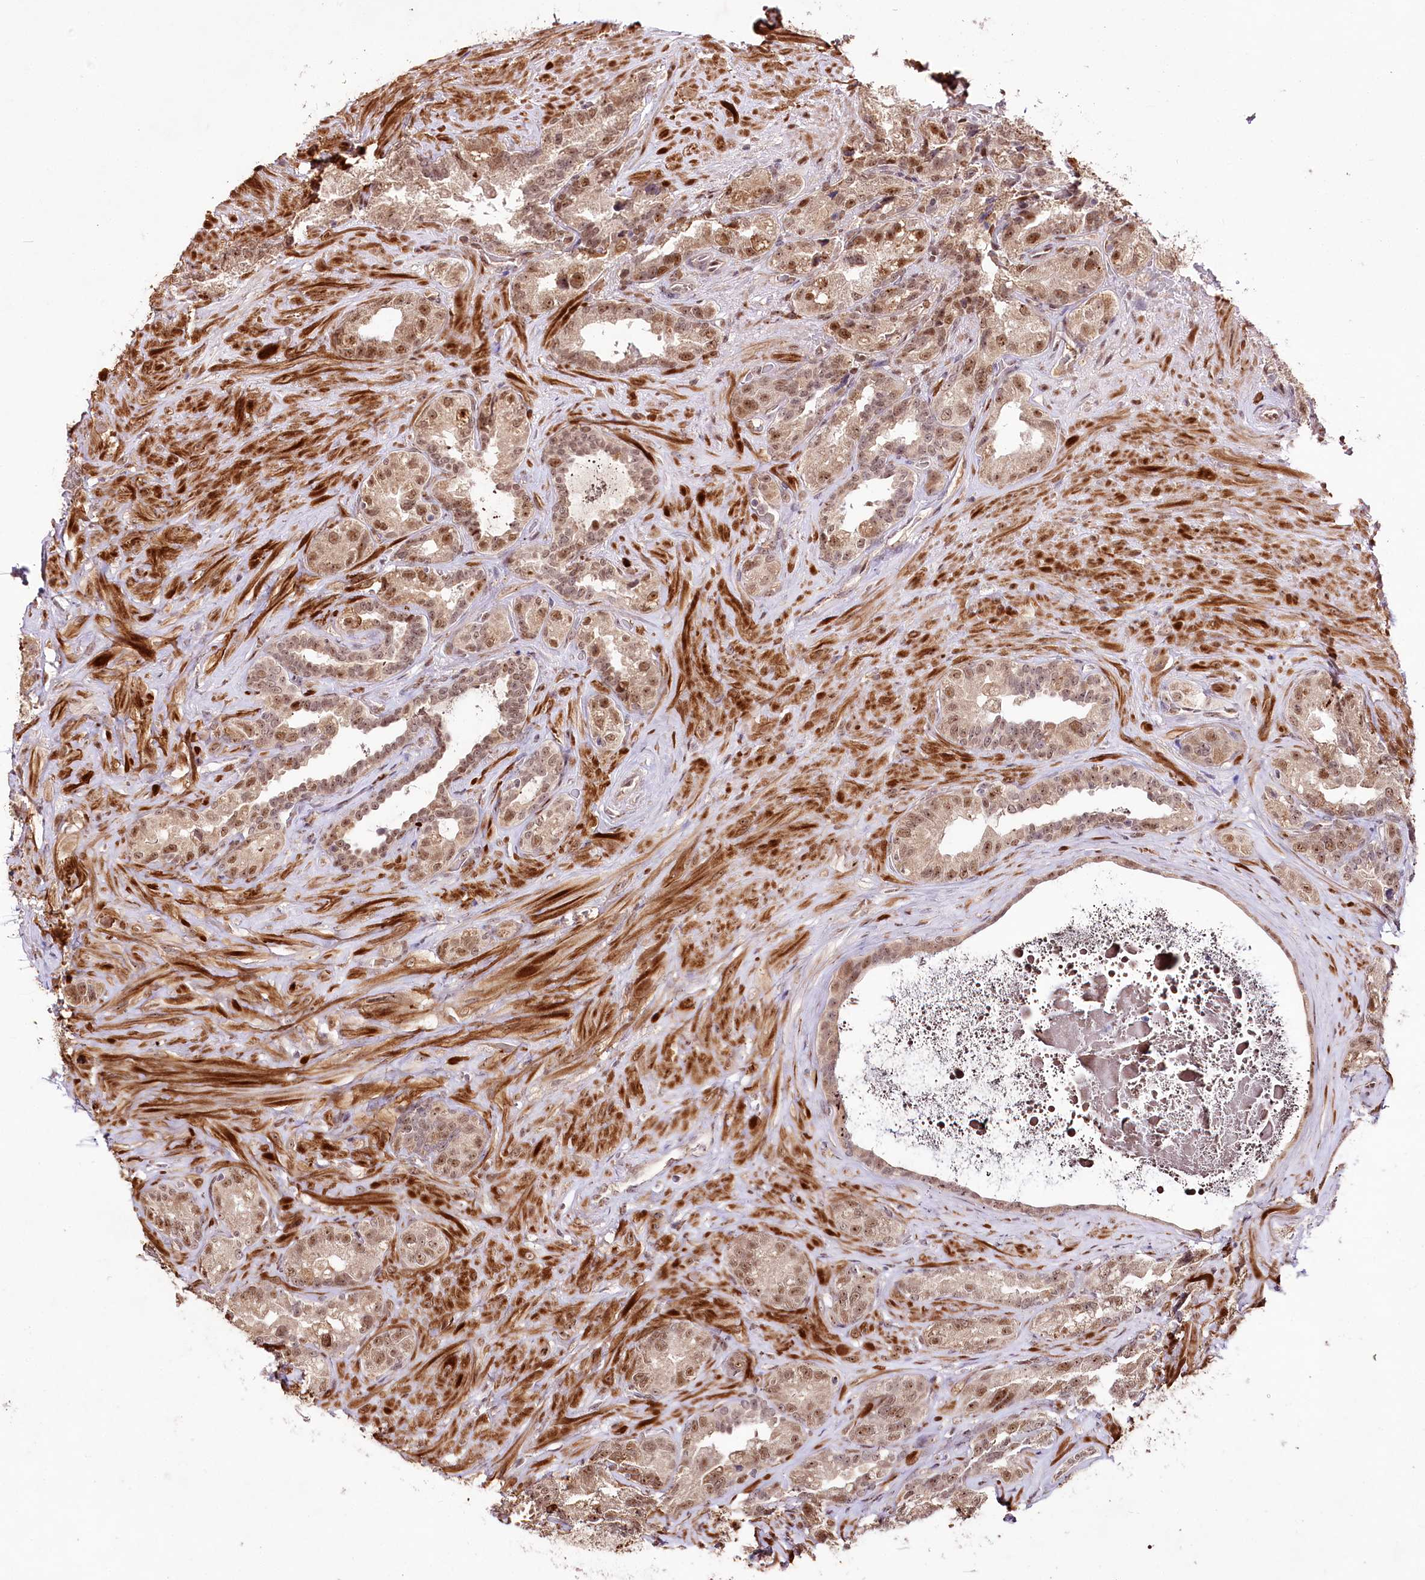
{"staining": {"intensity": "moderate", "quantity": "25%-75%", "location": "nuclear"}, "tissue": "seminal vesicle", "cell_type": "Glandular cells", "image_type": "normal", "snomed": [{"axis": "morphology", "description": "Normal tissue, NOS"}, {"axis": "topography", "description": "Seminal veicle"}, {"axis": "topography", "description": "Peripheral nerve tissue"}], "caption": "A brown stain shows moderate nuclear positivity of a protein in glandular cells of benign human seminal vesicle.", "gene": "DMP1", "patient": {"sex": "male", "age": 67}}